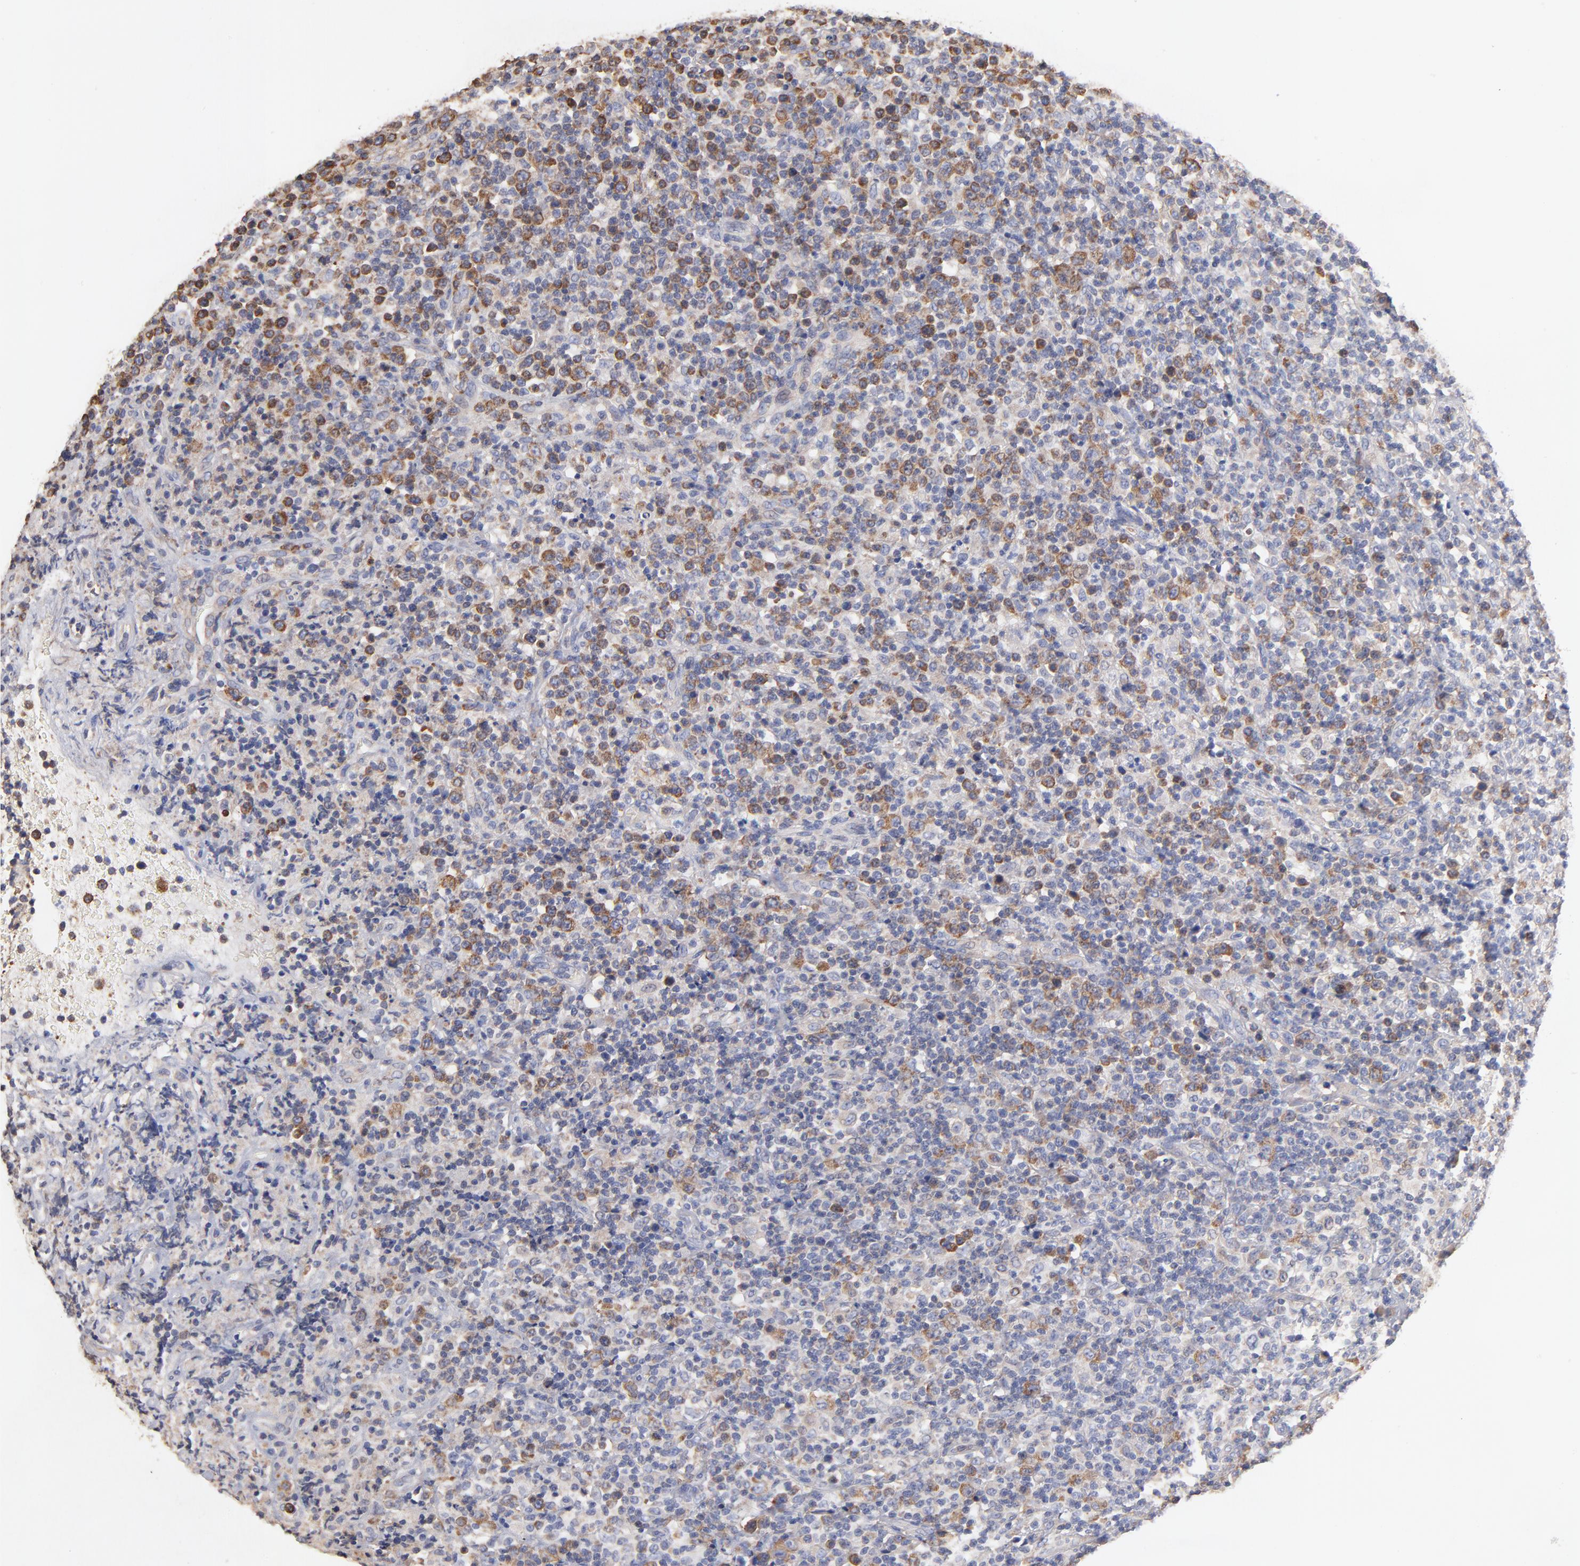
{"staining": {"intensity": "moderate", "quantity": "25%-75%", "location": "cytoplasmic/membranous"}, "tissue": "lymphoma", "cell_type": "Tumor cells", "image_type": "cancer", "snomed": [{"axis": "morphology", "description": "Hodgkin's disease, NOS"}, {"axis": "topography", "description": "Lymph node"}], "caption": "The photomicrograph shows immunohistochemical staining of Hodgkin's disease. There is moderate cytoplasmic/membranous positivity is seen in about 25%-75% of tumor cells. (DAB (3,3'-diaminobenzidine) IHC, brown staining for protein, blue staining for nuclei).", "gene": "RPL9", "patient": {"sex": "male", "age": 65}}